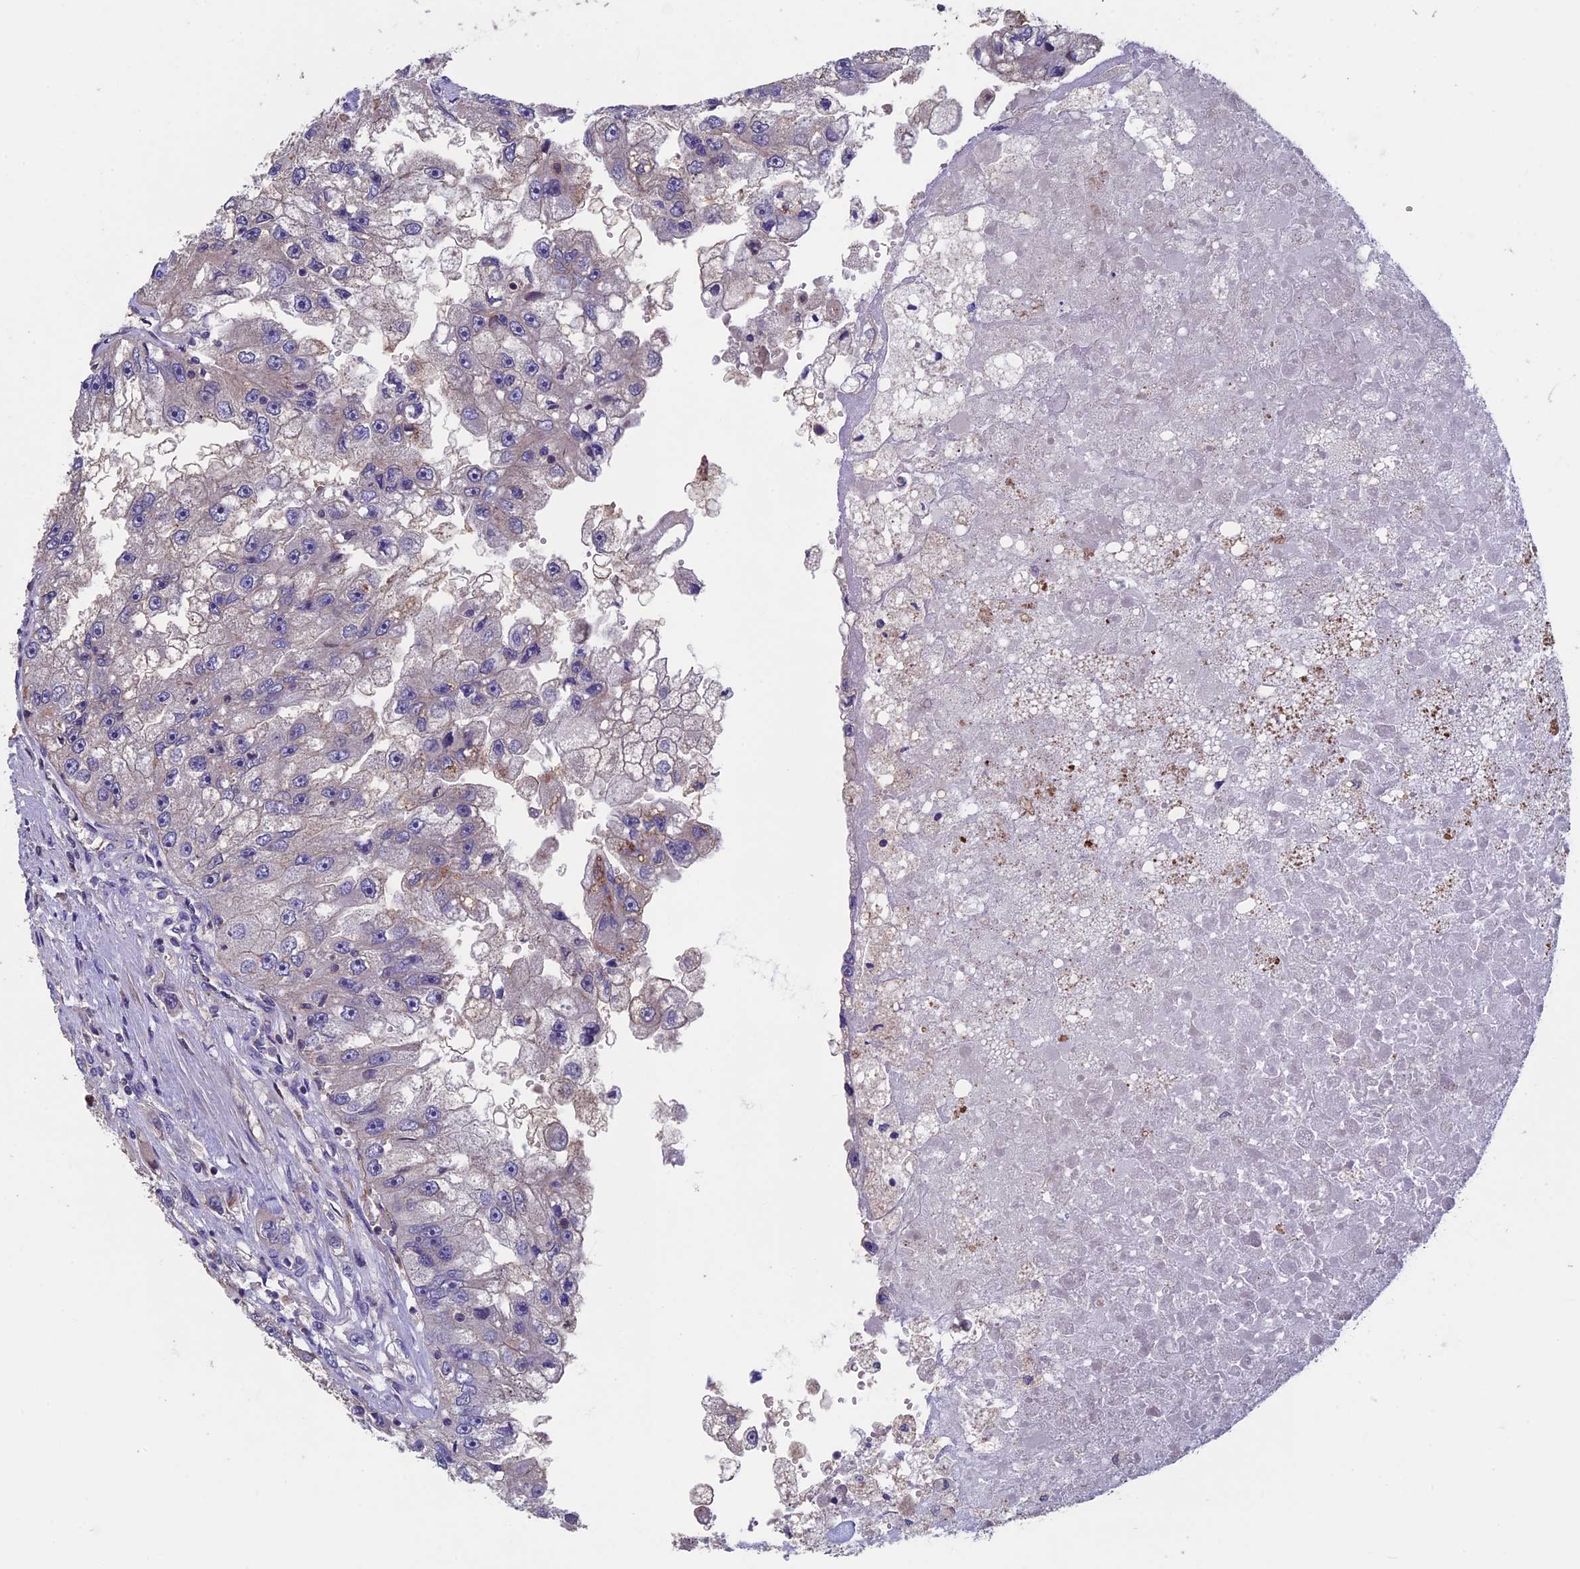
{"staining": {"intensity": "negative", "quantity": "none", "location": "none"}, "tissue": "renal cancer", "cell_type": "Tumor cells", "image_type": "cancer", "snomed": [{"axis": "morphology", "description": "Adenocarcinoma, NOS"}, {"axis": "topography", "description": "Kidney"}], "caption": "There is no significant expression in tumor cells of renal cancer (adenocarcinoma). The staining was performed using DAB to visualize the protein expression in brown, while the nuclei were stained in blue with hematoxylin (Magnification: 20x).", "gene": "LCMT1", "patient": {"sex": "male", "age": 63}}